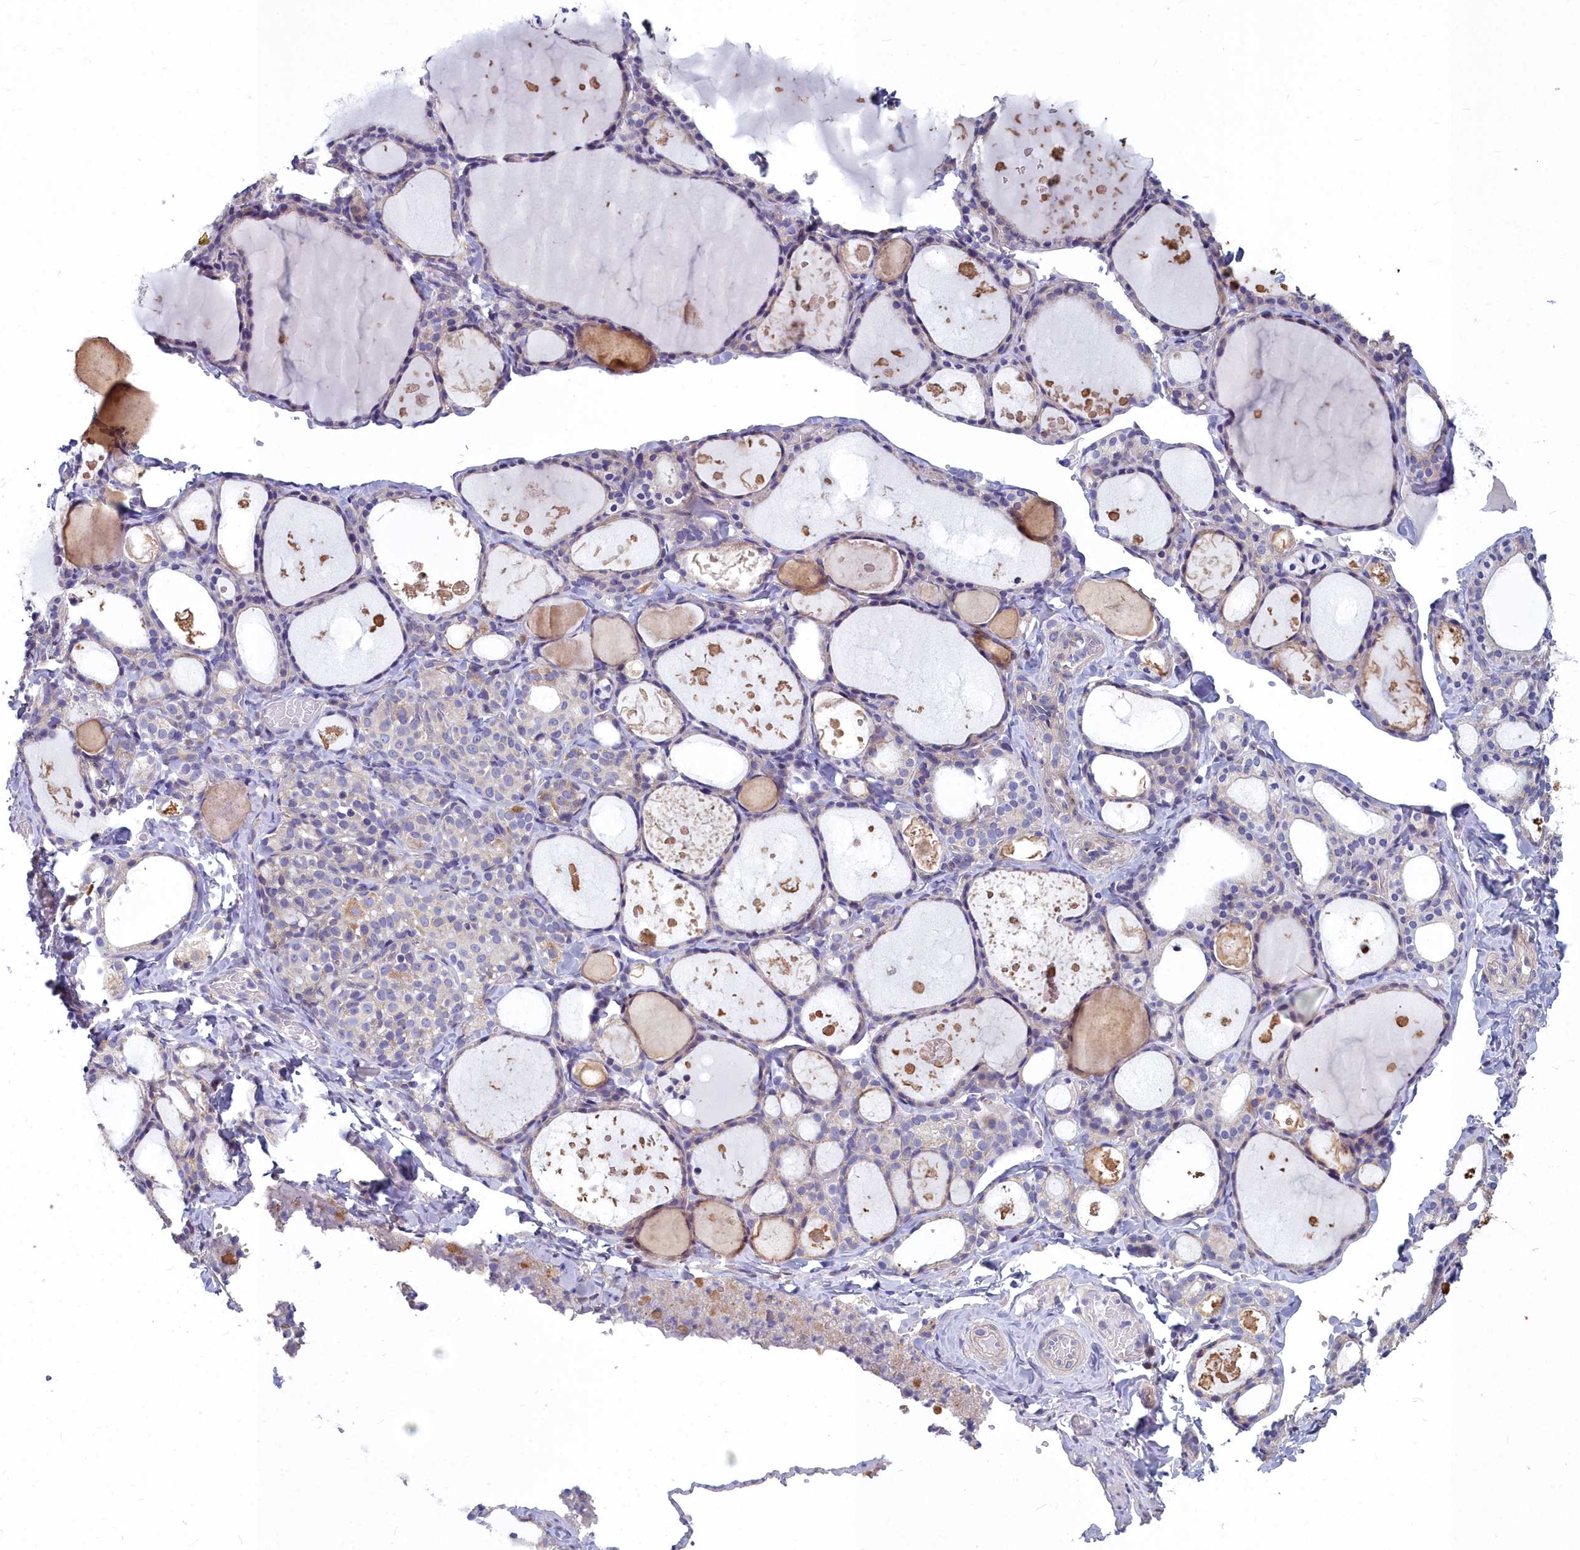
{"staining": {"intensity": "negative", "quantity": "none", "location": "none"}, "tissue": "thyroid gland", "cell_type": "Glandular cells", "image_type": "normal", "snomed": [{"axis": "morphology", "description": "Normal tissue, NOS"}, {"axis": "topography", "description": "Thyroid gland"}], "caption": "Immunohistochemistry (IHC) micrograph of normal thyroid gland stained for a protein (brown), which reveals no positivity in glandular cells. The staining was performed using DAB (3,3'-diaminobenzidine) to visualize the protein expression in brown, while the nuclei were stained in blue with hematoxylin (Magnification: 20x).", "gene": "COX20", "patient": {"sex": "male", "age": 56}}